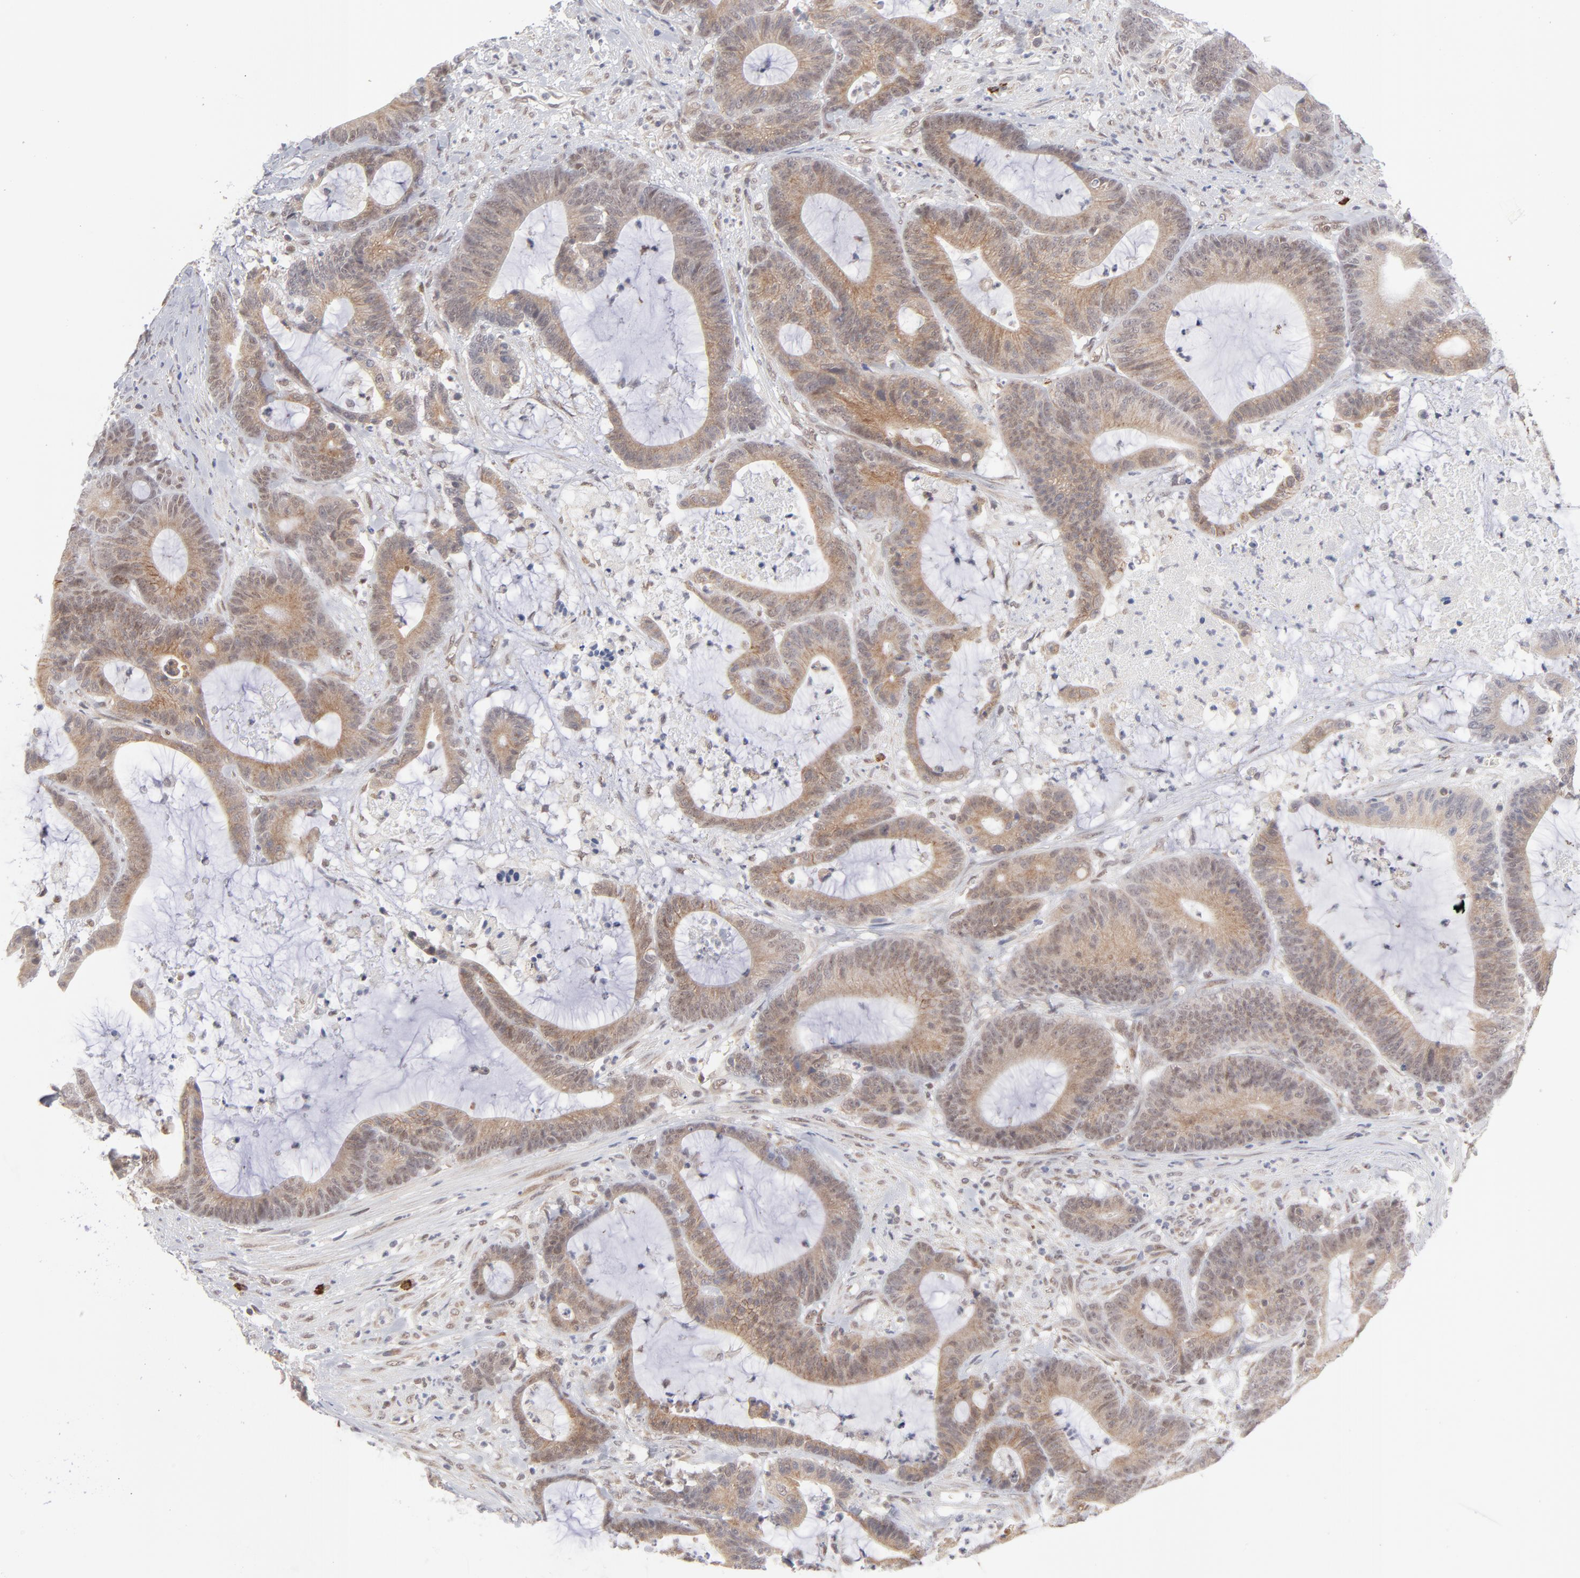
{"staining": {"intensity": "moderate", "quantity": ">75%", "location": "cytoplasmic/membranous,nuclear"}, "tissue": "colorectal cancer", "cell_type": "Tumor cells", "image_type": "cancer", "snomed": [{"axis": "morphology", "description": "Adenocarcinoma, NOS"}, {"axis": "topography", "description": "Colon"}], "caption": "DAB immunohistochemical staining of adenocarcinoma (colorectal) displays moderate cytoplasmic/membranous and nuclear protein staining in approximately >75% of tumor cells. The protein is stained brown, and the nuclei are stained in blue (DAB (3,3'-diaminobenzidine) IHC with brightfield microscopy, high magnification).", "gene": "NBN", "patient": {"sex": "female", "age": 84}}